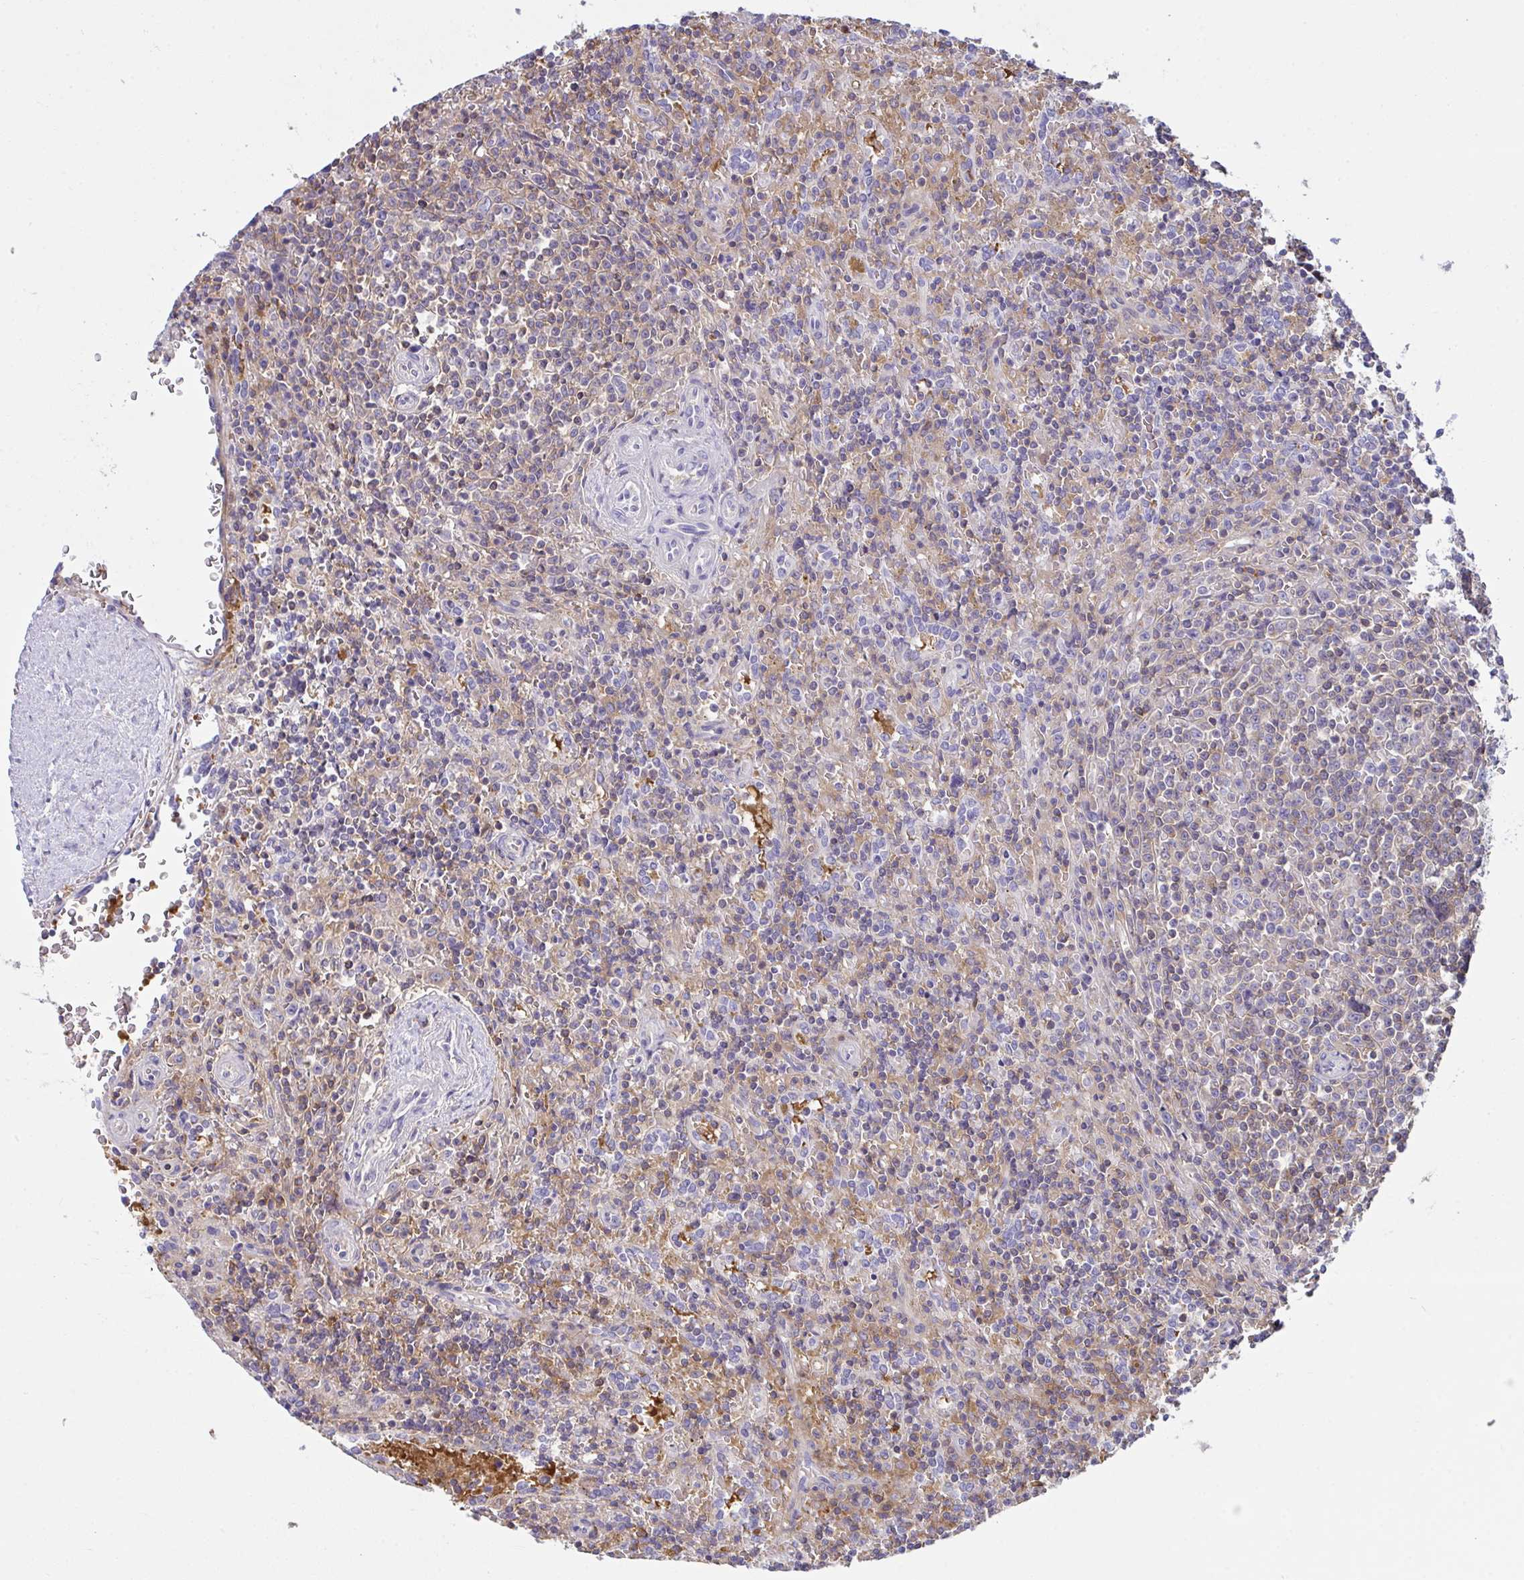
{"staining": {"intensity": "weak", "quantity": ">75%", "location": "cytoplasmic/membranous"}, "tissue": "lymphoma", "cell_type": "Tumor cells", "image_type": "cancer", "snomed": [{"axis": "morphology", "description": "Malignant lymphoma, non-Hodgkin's type, Low grade"}, {"axis": "topography", "description": "Spleen"}], "caption": "Protein expression analysis of human low-grade malignant lymphoma, non-Hodgkin's type reveals weak cytoplasmic/membranous positivity in about >75% of tumor cells.", "gene": "TSC22D3", "patient": {"sex": "male", "age": 67}}